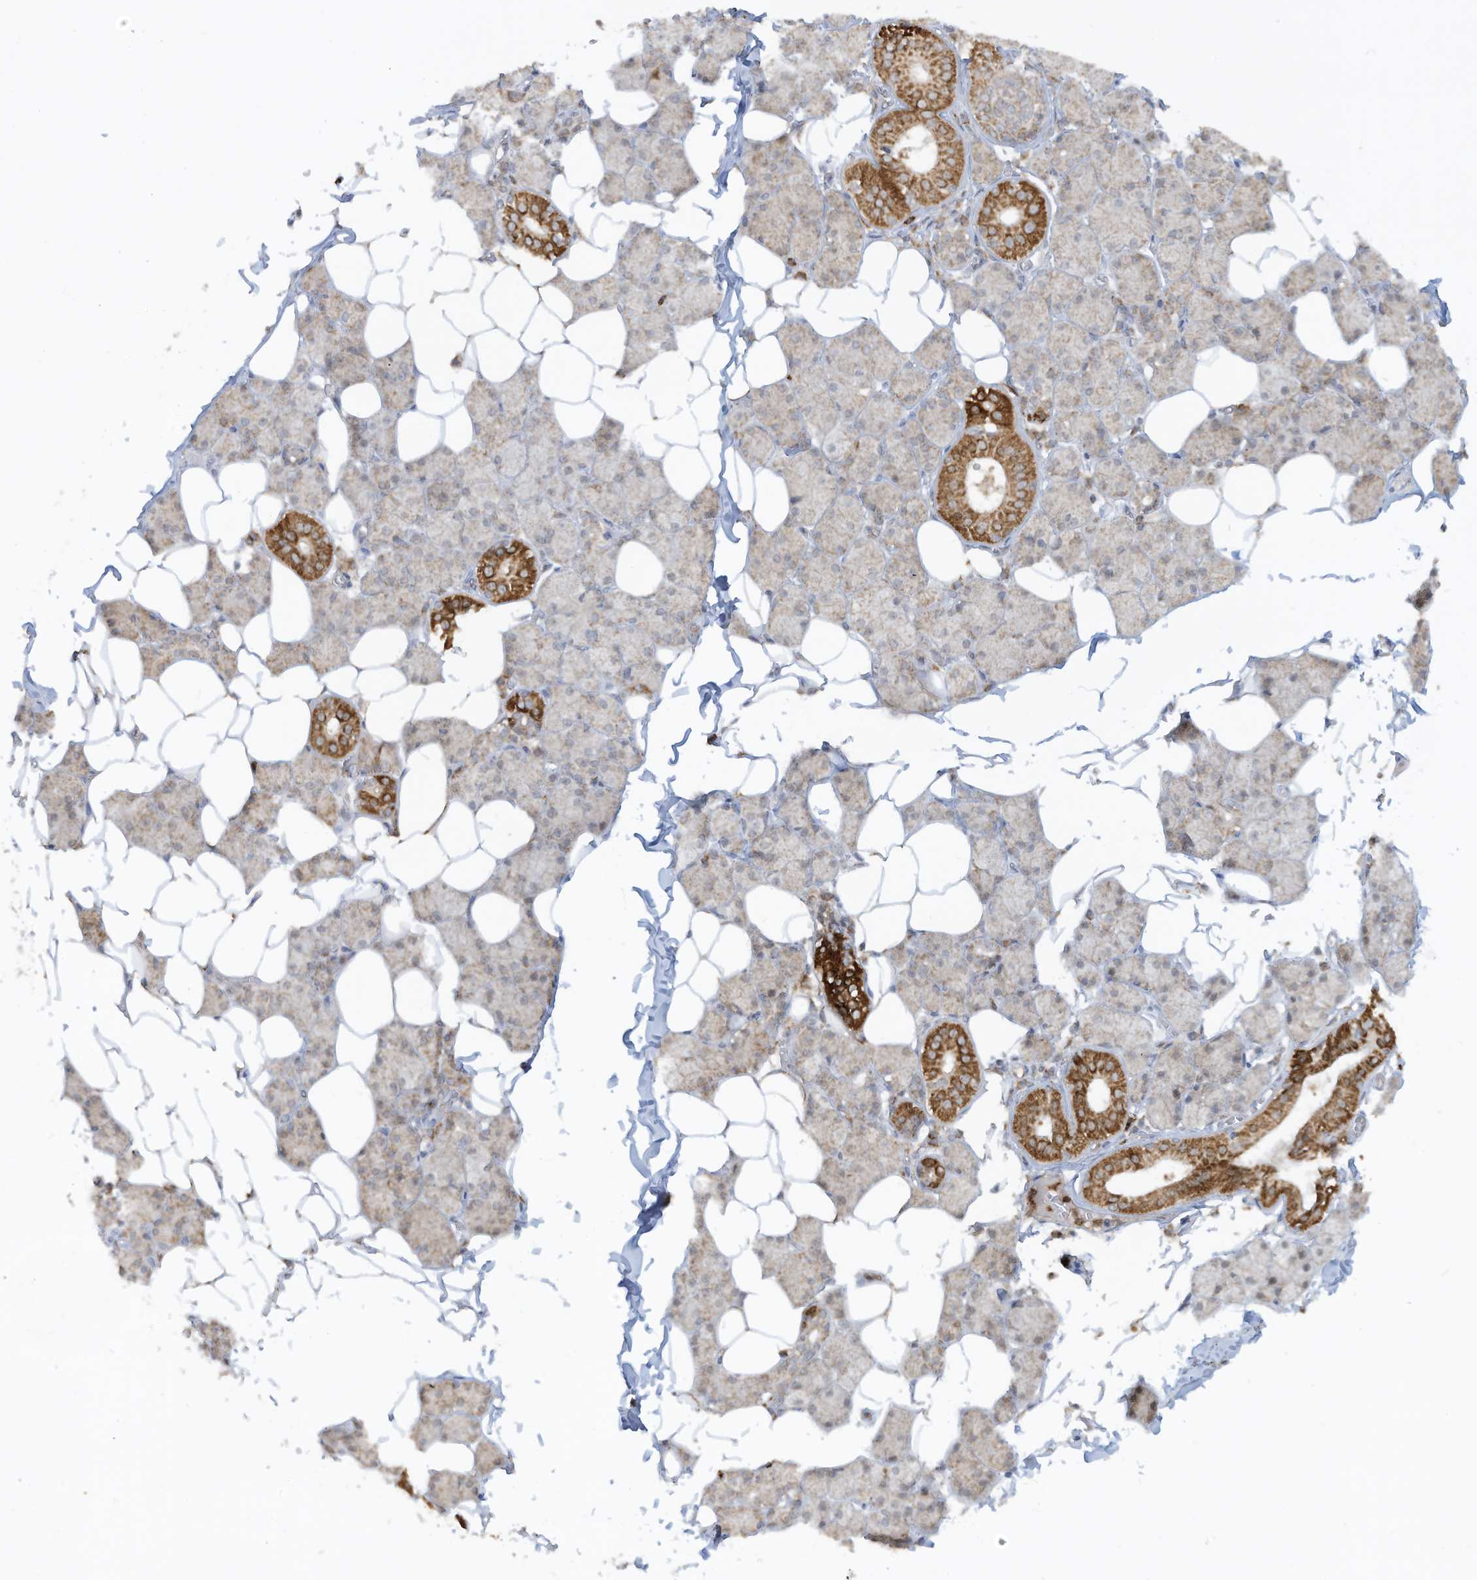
{"staining": {"intensity": "strong", "quantity": "<25%", "location": "cytoplasmic/membranous"}, "tissue": "salivary gland", "cell_type": "Glandular cells", "image_type": "normal", "snomed": [{"axis": "morphology", "description": "Normal tissue, NOS"}, {"axis": "topography", "description": "Salivary gland"}], "caption": "Approximately <25% of glandular cells in unremarkable human salivary gland reveal strong cytoplasmic/membranous protein staining as visualized by brown immunohistochemical staining.", "gene": "CHRNA4", "patient": {"sex": "female", "age": 33}}